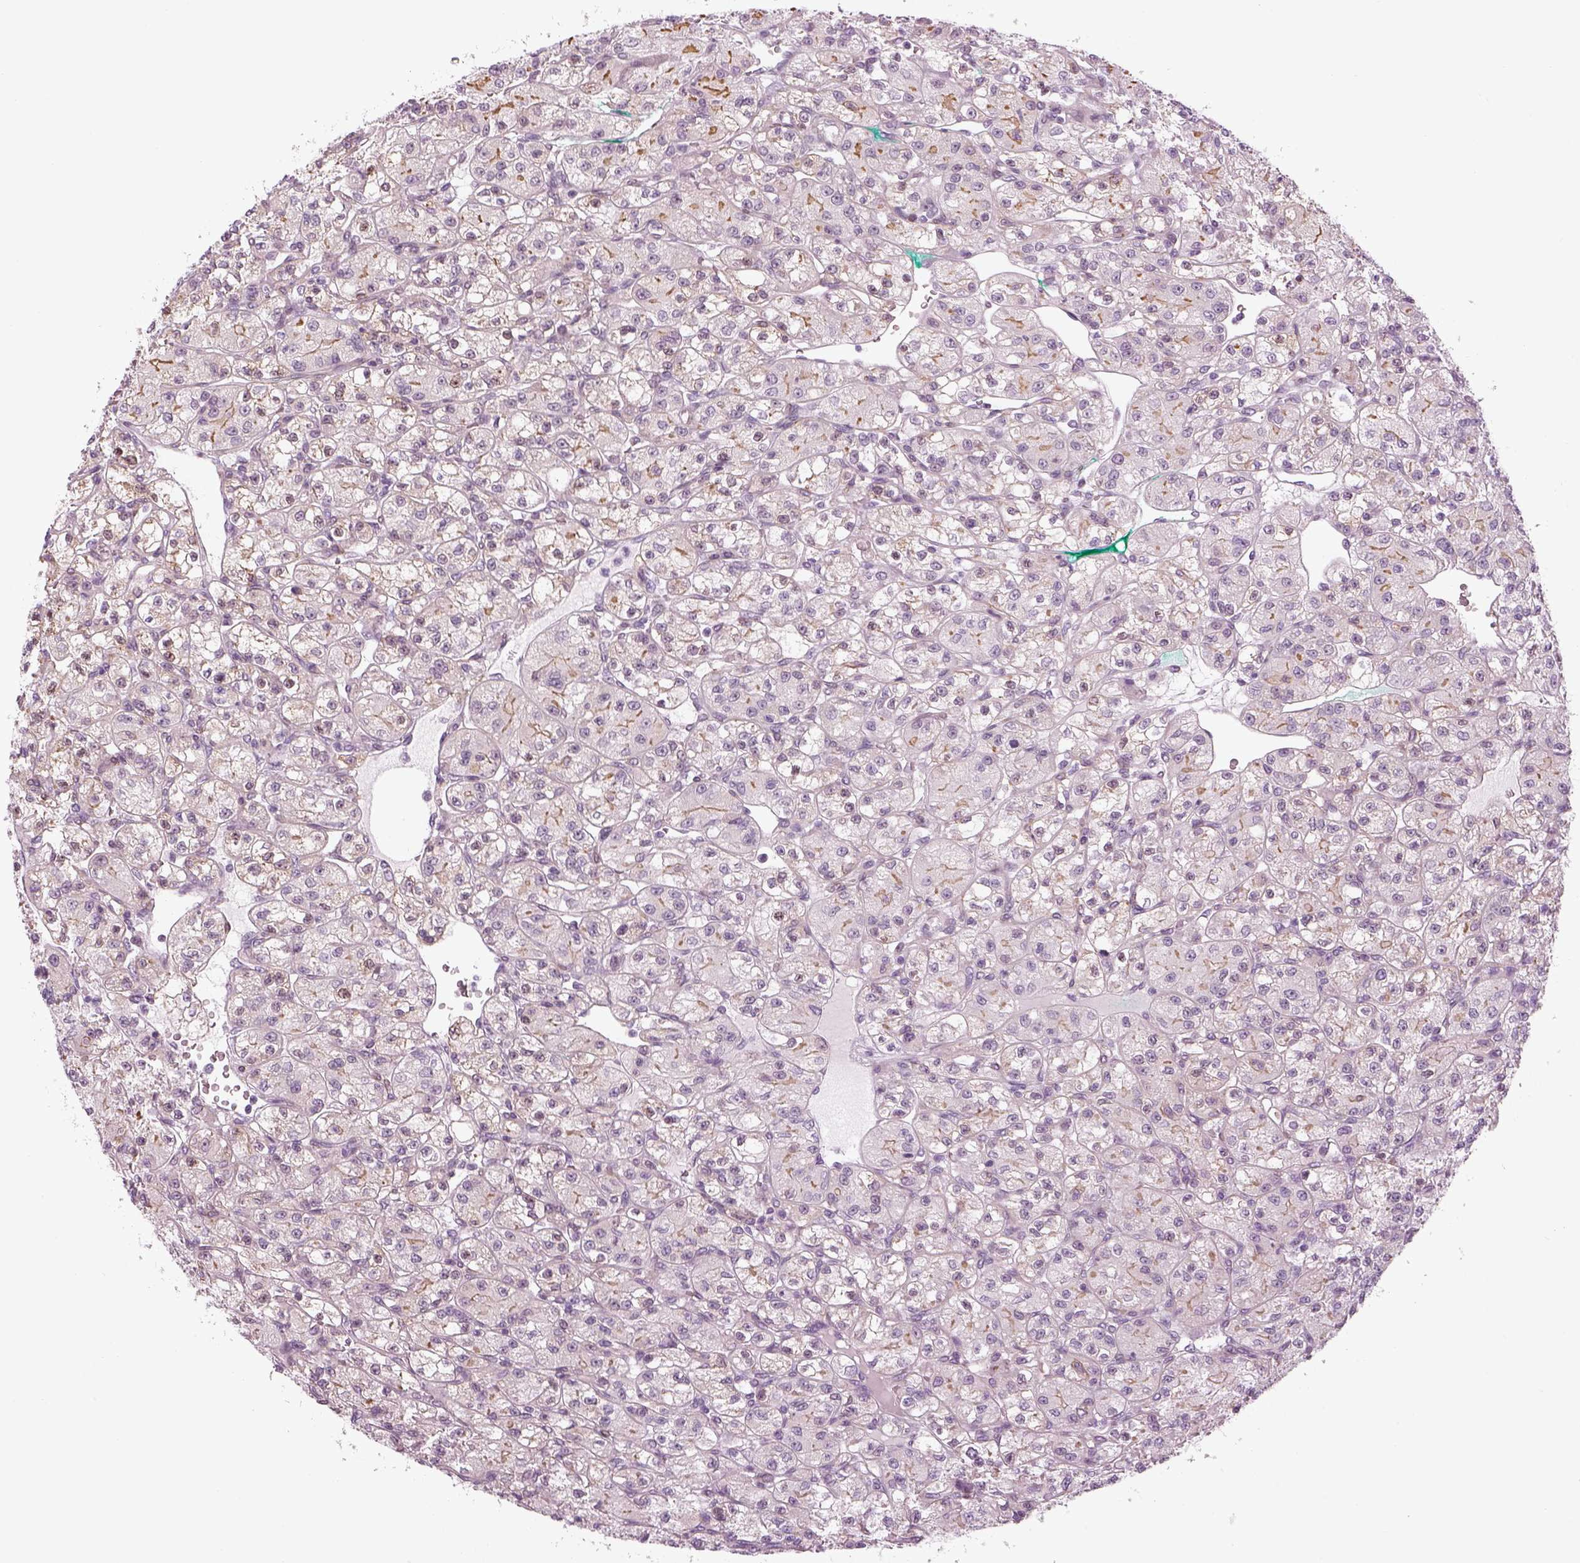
{"staining": {"intensity": "moderate", "quantity": "<25%", "location": "cytoplasmic/membranous"}, "tissue": "renal cancer", "cell_type": "Tumor cells", "image_type": "cancer", "snomed": [{"axis": "morphology", "description": "Adenocarcinoma, NOS"}, {"axis": "topography", "description": "Kidney"}], "caption": "Human renal cancer stained with a protein marker demonstrates moderate staining in tumor cells.", "gene": "LRRIQ3", "patient": {"sex": "female", "age": 70}}